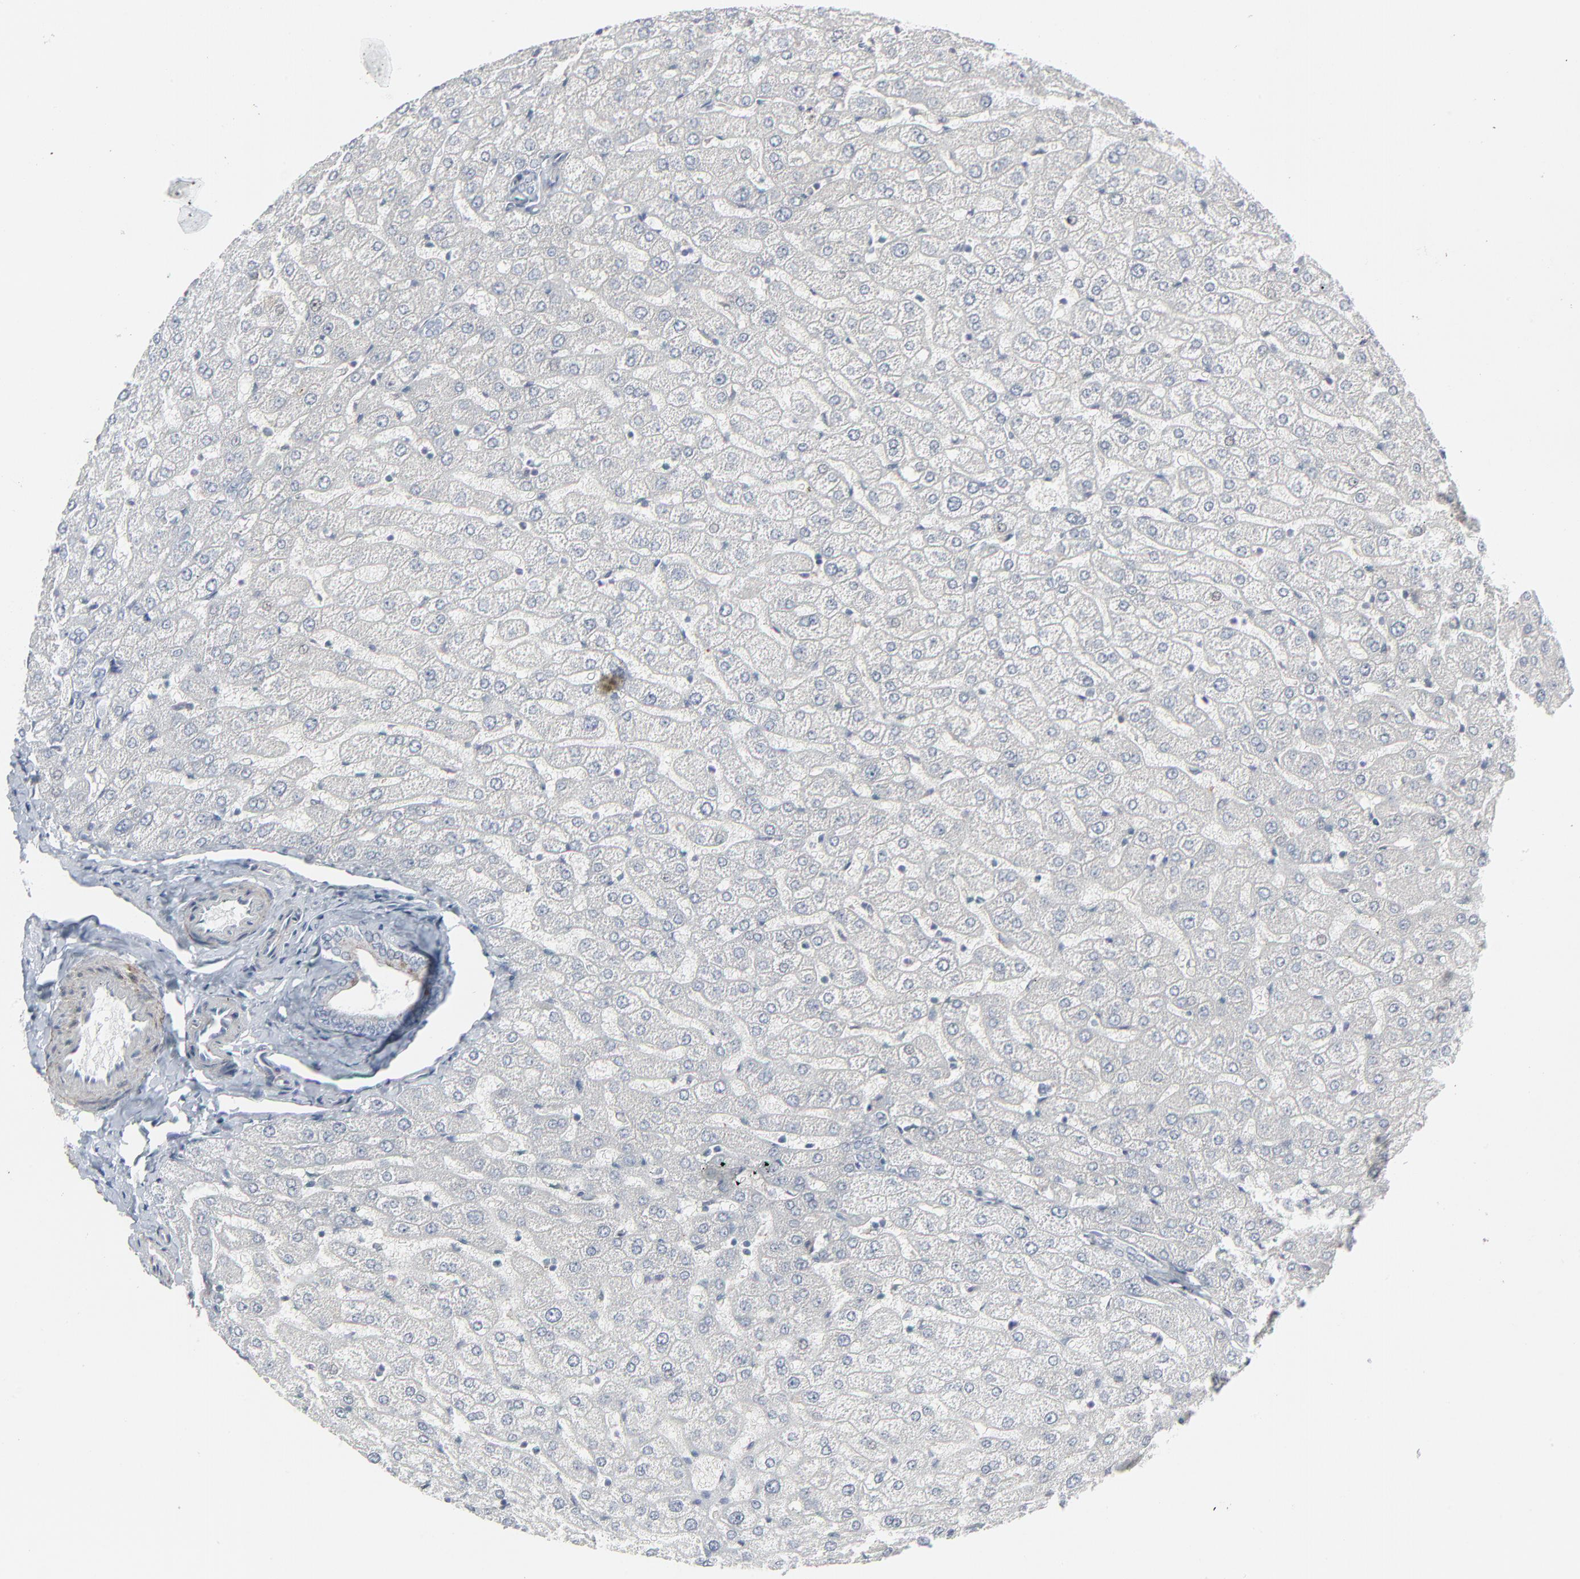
{"staining": {"intensity": "negative", "quantity": "none", "location": "none"}, "tissue": "liver", "cell_type": "Cholangiocytes", "image_type": "normal", "snomed": [{"axis": "morphology", "description": "Normal tissue, NOS"}, {"axis": "morphology", "description": "Fibrosis, NOS"}, {"axis": "topography", "description": "Liver"}], "caption": "A high-resolution photomicrograph shows immunohistochemistry (IHC) staining of unremarkable liver, which exhibits no significant expression in cholangiocytes. Brightfield microscopy of immunohistochemistry (IHC) stained with DAB (brown) and hematoxylin (blue), captured at high magnification.", "gene": "NEUROD1", "patient": {"sex": "female", "age": 29}}